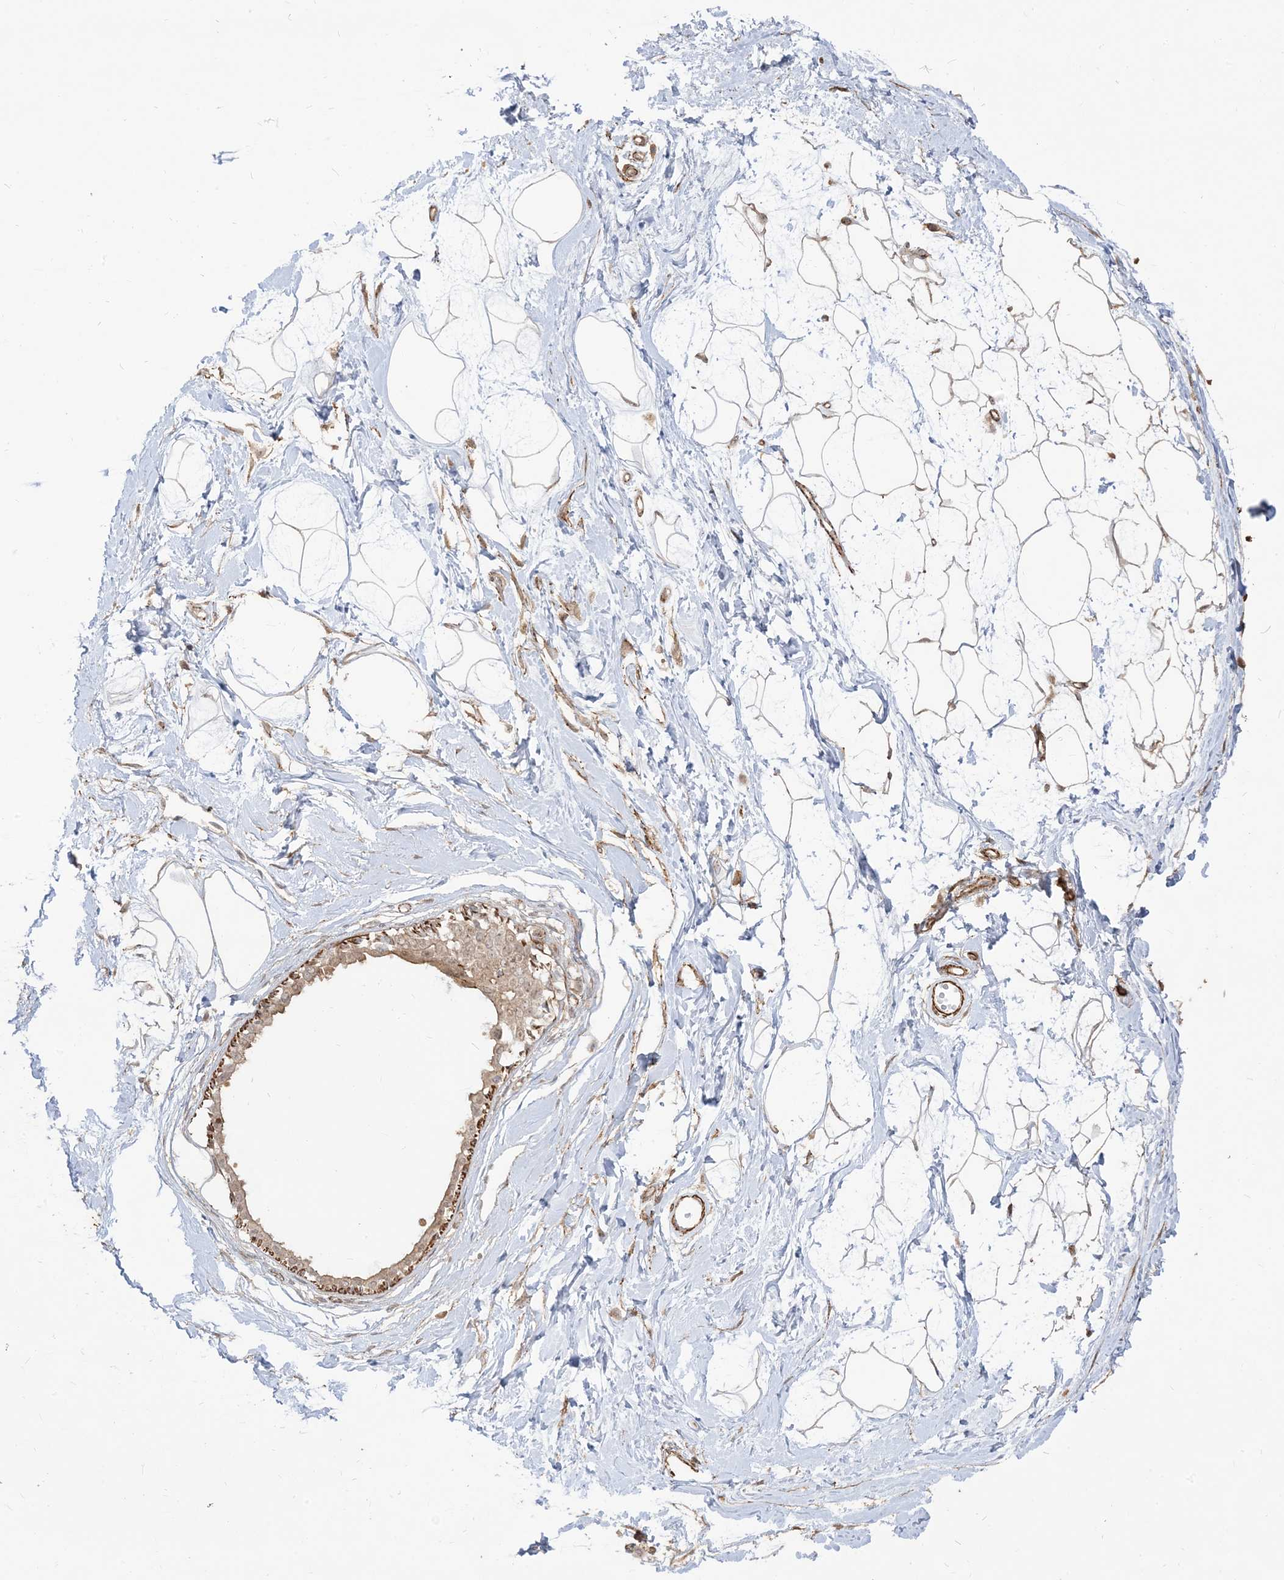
{"staining": {"intensity": "weak", "quantity": "<25%", "location": "cytoplasmic/membranous"}, "tissue": "breast", "cell_type": "Adipocytes", "image_type": "normal", "snomed": [{"axis": "morphology", "description": "Normal tissue, NOS"}, {"axis": "topography", "description": "Breast"}], "caption": "A photomicrograph of breast stained for a protein shows no brown staining in adipocytes.", "gene": "TBCC", "patient": {"sex": "female", "age": 45}}